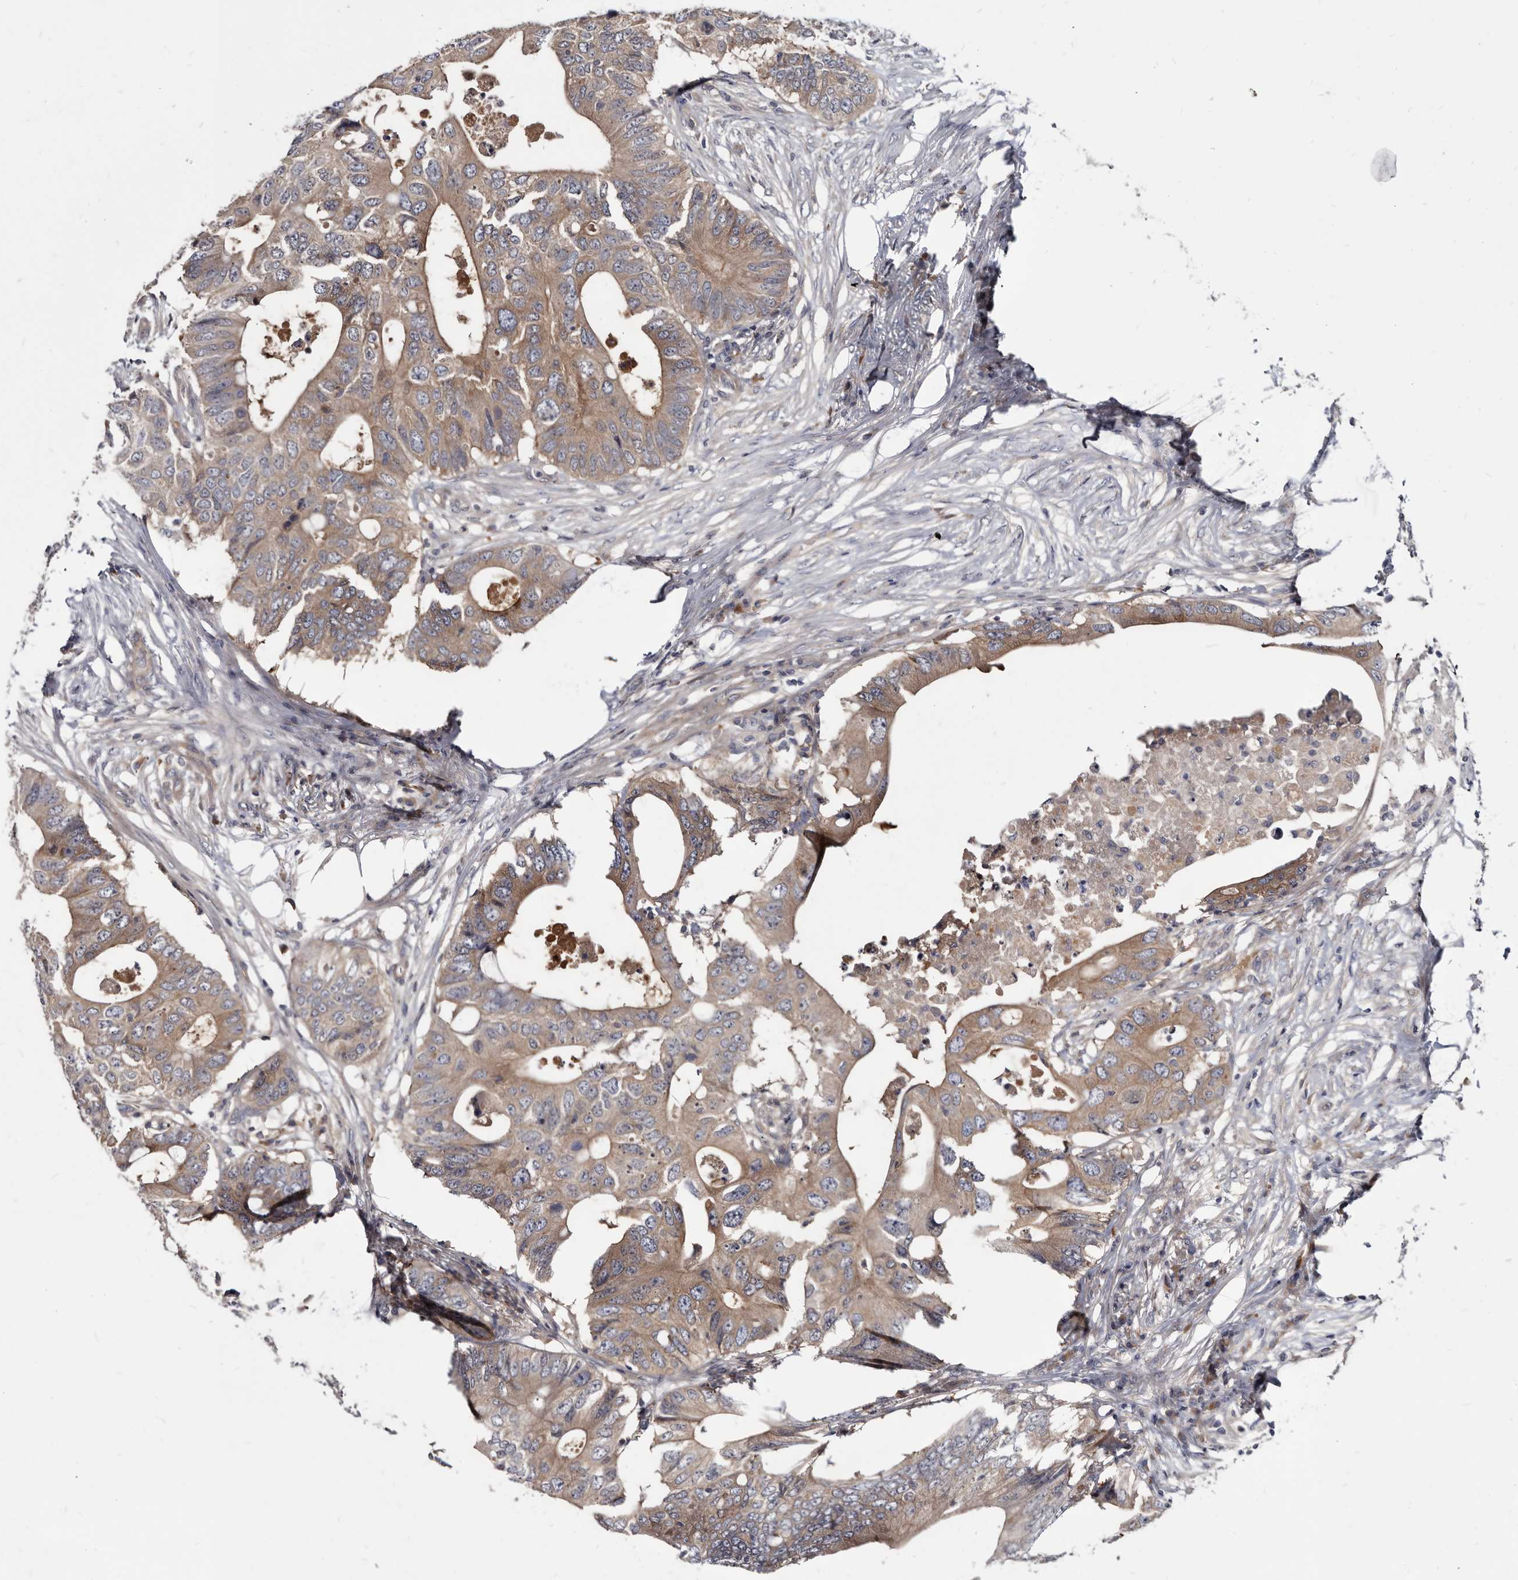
{"staining": {"intensity": "weak", "quantity": ">75%", "location": "cytoplasmic/membranous"}, "tissue": "colorectal cancer", "cell_type": "Tumor cells", "image_type": "cancer", "snomed": [{"axis": "morphology", "description": "Adenocarcinoma, NOS"}, {"axis": "topography", "description": "Colon"}], "caption": "Adenocarcinoma (colorectal) stained with DAB IHC exhibits low levels of weak cytoplasmic/membranous staining in approximately >75% of tumor cells. (DAB IHC, brown staining for protein, blue staining for nuclei).", "gene": "ABCF2", "patient": {"sex": "male", "age": 71}}